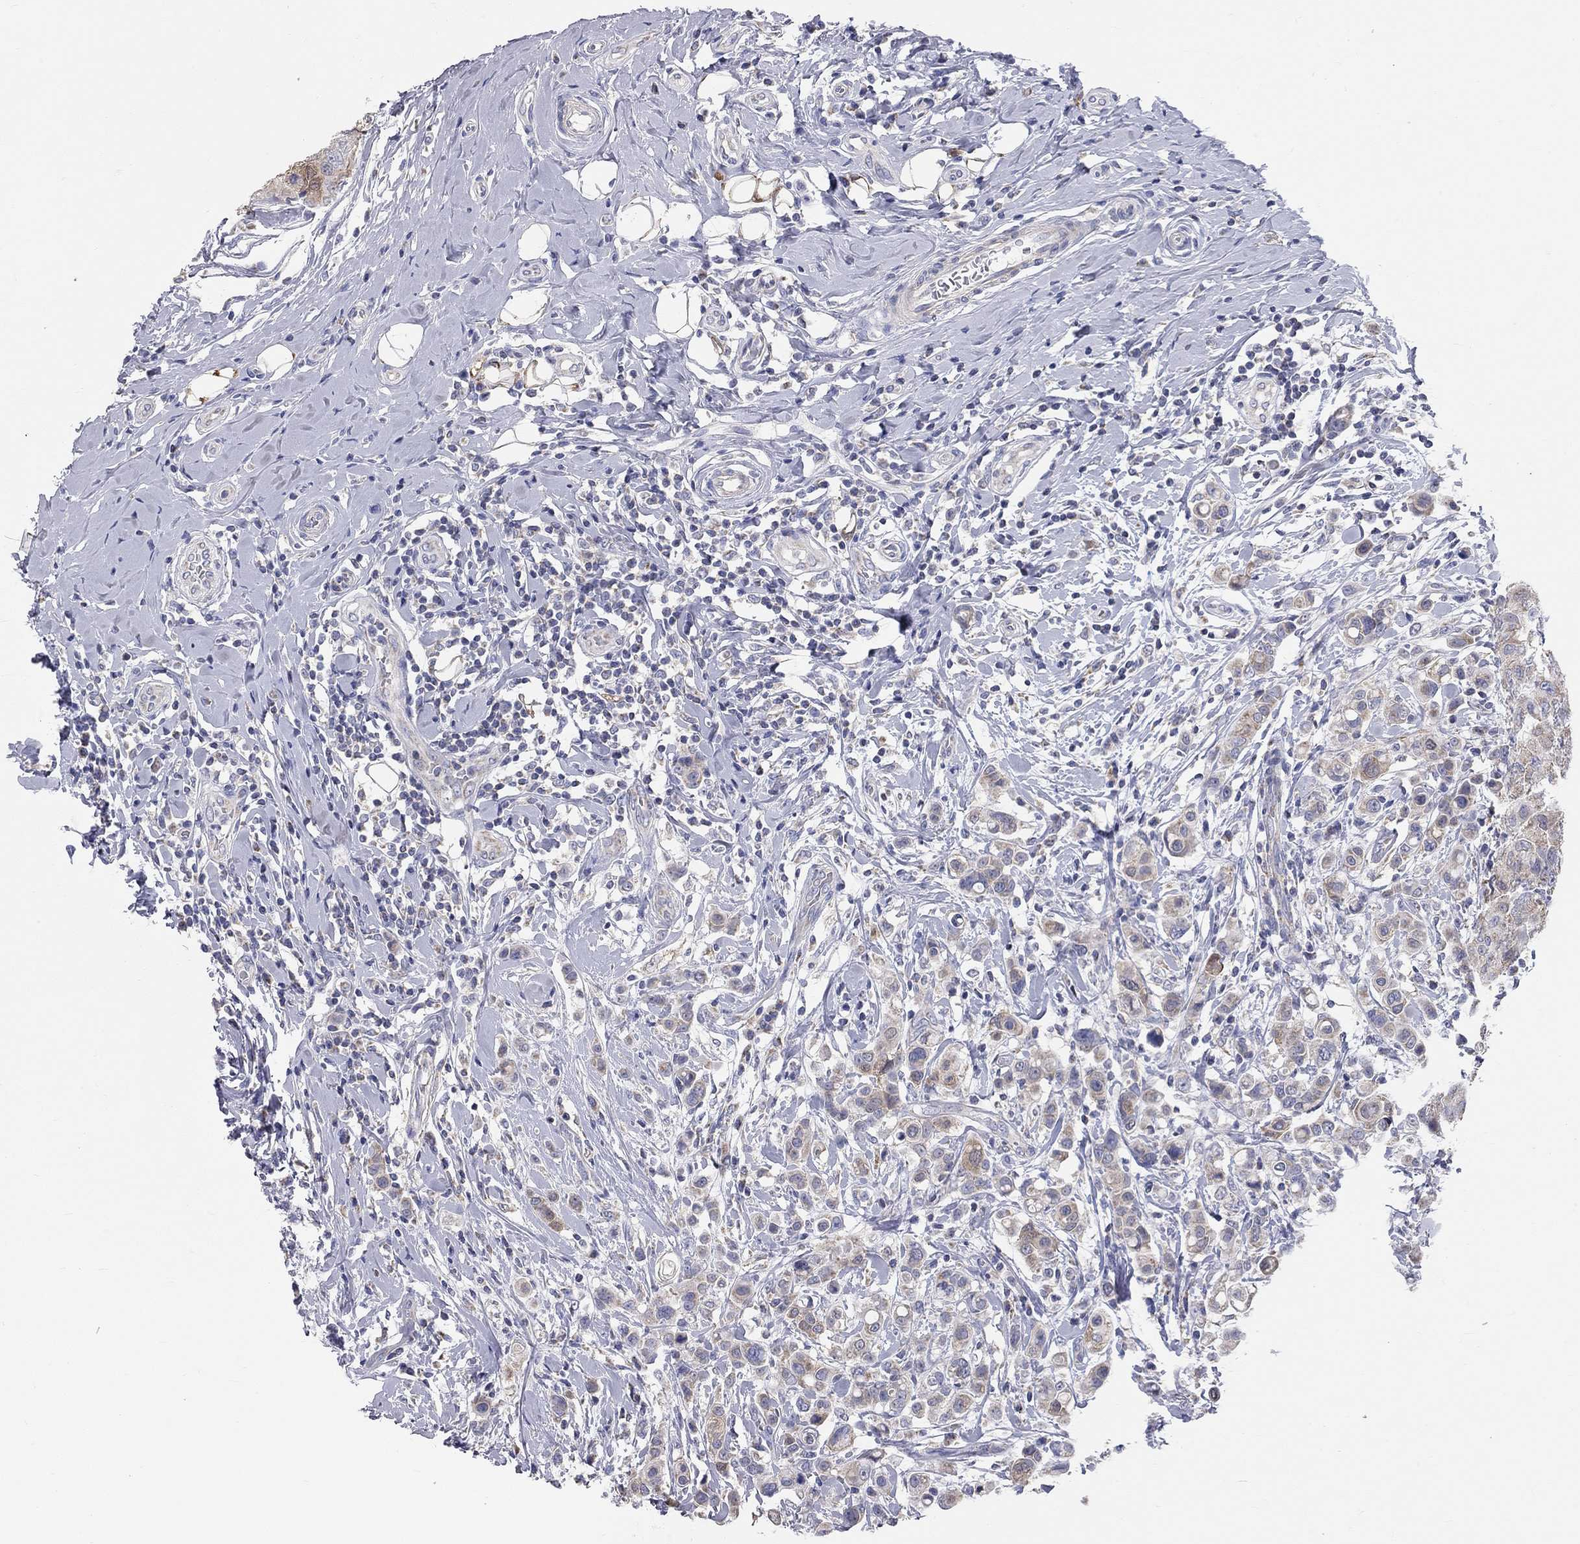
{"staining": {"intensity": "moderate", "quantity": "<25%", "location": "cytoplasmic/membranous"}, "tissue": "breast cancer", "cell_type": "Tumor cells", "image_type": "cancer", "snomed": [{"axis": "morphology", "description": "Duct carcinoma"}, {"axis": "topography", "description": "Breast"}], "caption": "IHC (DAB) staining of human breast cancer displays moderate cytoplasmic/membranous protein staining in approximately <25% of tumor cells.", "gene": "CFAP161", "patient": {"sex": "female", "age": 27}}